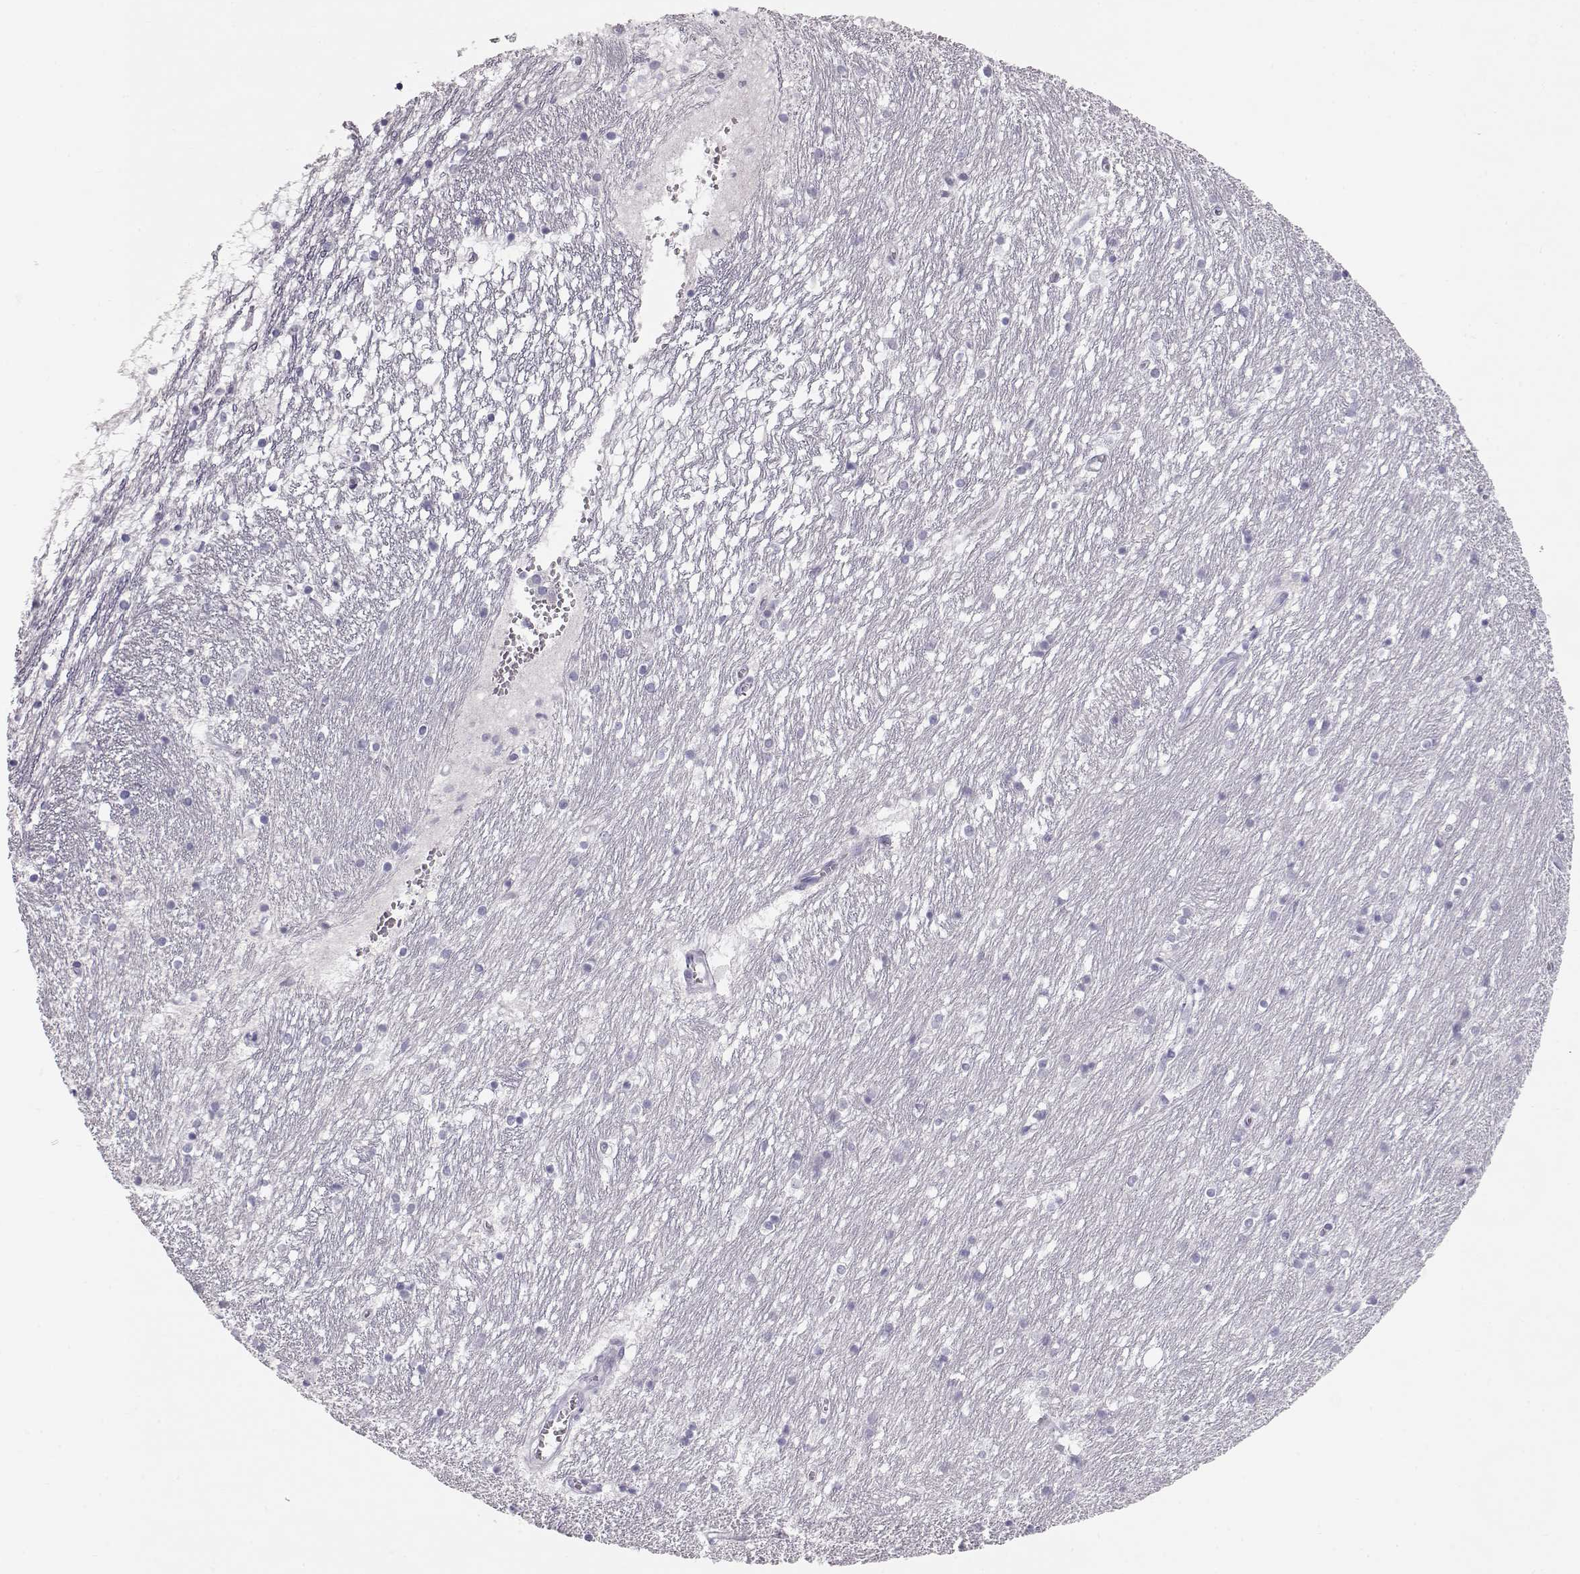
{"staining": {"intensity": "negative", "quantity": "none", "location": "none"}, "tissue": "caudate", "cell_type": "Glial cells", "image_type": "normal", "snomed": [{"axis": "morphology", "description": "Normal tissue, NOS"}, {"axis": "topography", "description": "Lateral ventricle wall"}], "caption": "IHC of unremarkable caudate displays no expression in glial cells. (DAB IHC, high magnification).", "gene": "MIP", "patient": {"sex": "female", "age": 71}}